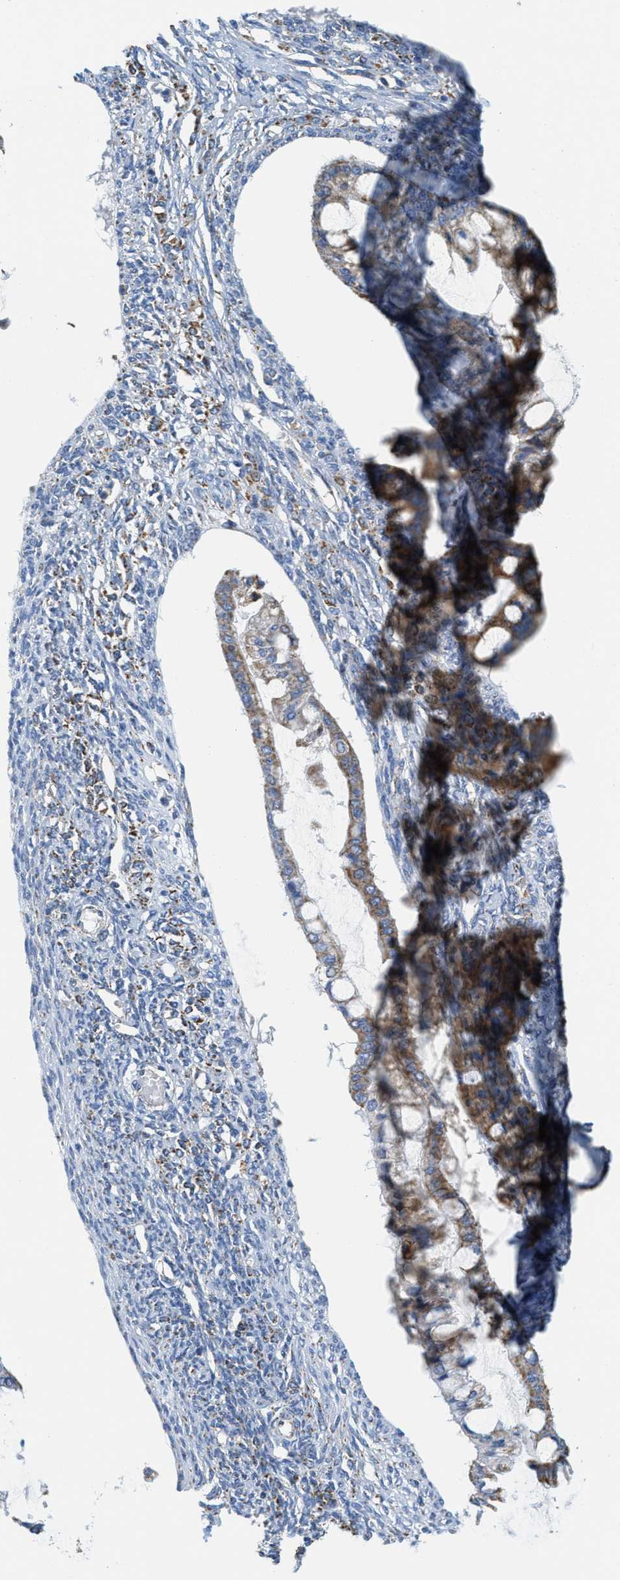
{"staining": {"intensity": "moderate", "quantity": "25%-75%", "location": "cytoplasmic/membranous"}, "tissue": "ovarian cancer", "cell_type": "Tumor cells", "image_type": "cancer", "snomed": [{"axis": "morphology", "description": "Cystadenocarcinoma, mucinous, NOS"}, {"axis": "topography", "description": "Ovary"}], "caption": "Immunohistochemistry (IHC) image of ovarian mucinous cystadenocarcinoma stained for a protein (brown), which demonstrates medium levels of moderate cytoplasmic/membranous staining in approximately 25%-75% of tumor cells.", "gene": "KCNJ5", "patient": {"sex": "female", "age": 73}}